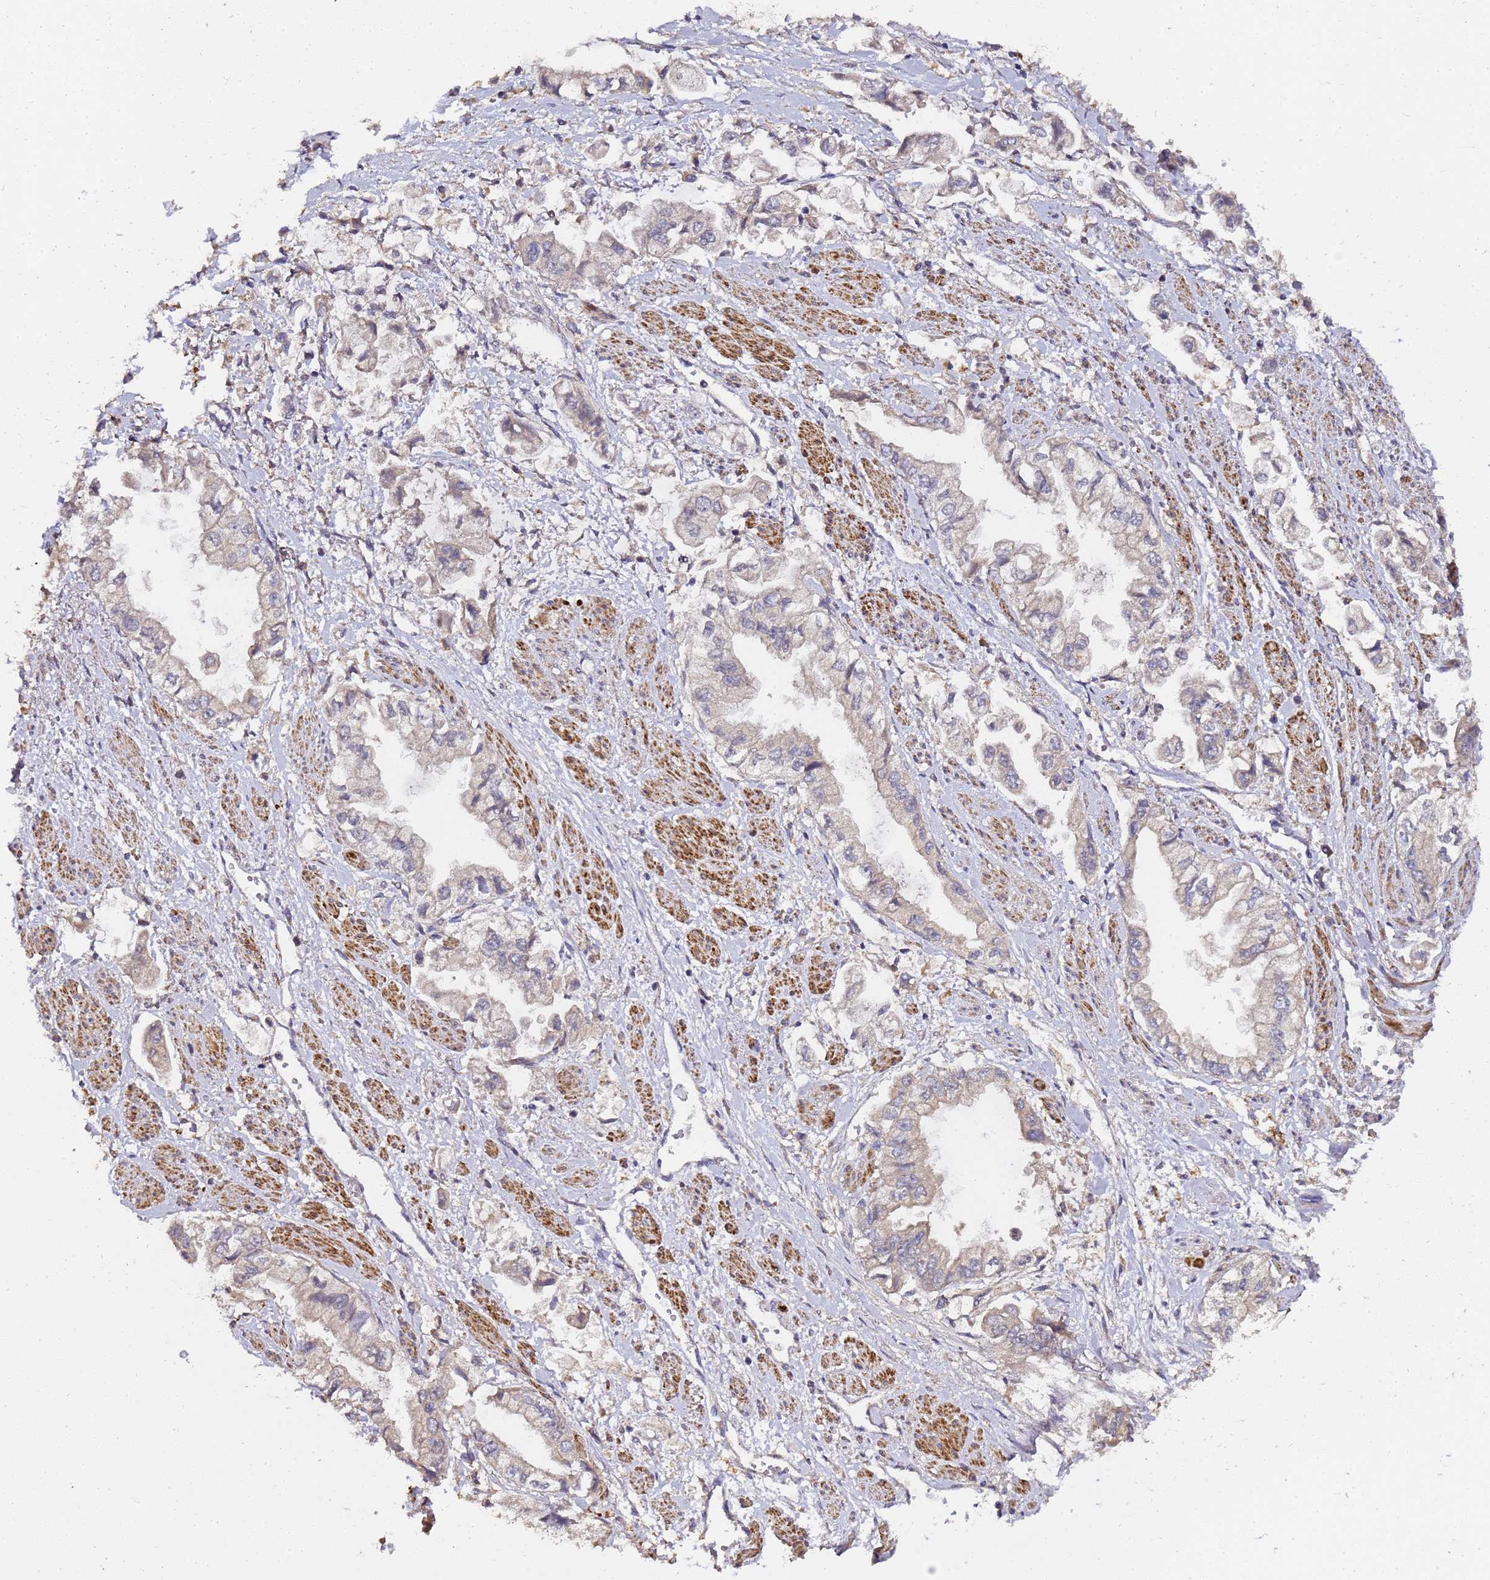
{"staining": {"intensity": "weak", "quantity": "<25%", "location": "cytoplasmic/membranous"}, "tissue": "stomach cancer", "cell_type": "Tumor cells", "image_type": "cancer", "snomed": [{"axis": "morphology", "description": "Adenocarcinoma, NOS"}, {"axis": "topography", "description": "Stomach"}], "caption": "Tumor cells are negative for protein expression in human adenocarcinoma (stomach).", "gene": "LGI4", "patient": {"sex": "male", "age": 62}}